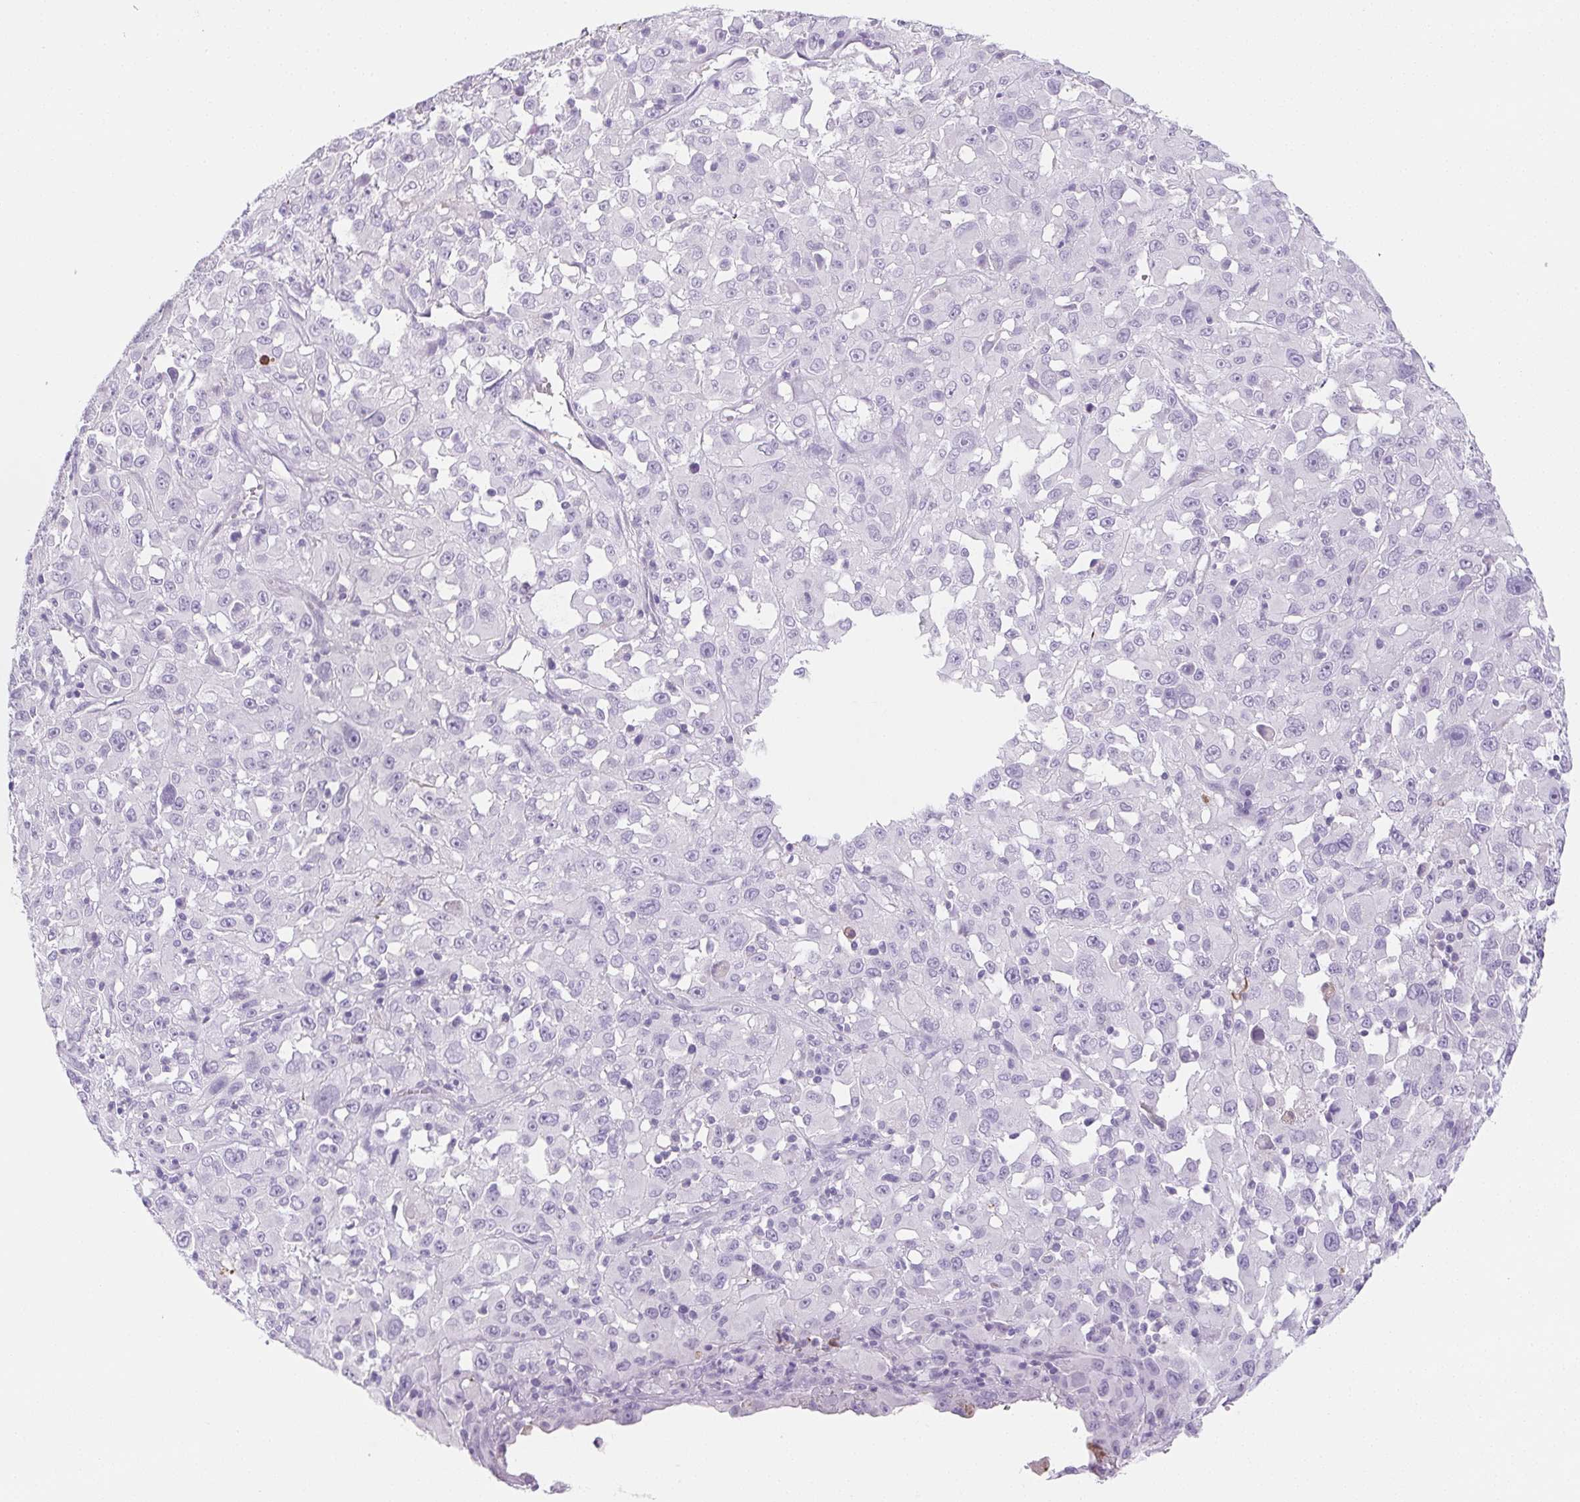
{"staining": {"intensity": "negative", "quantity": "none", "location": "none"}, "tissue": "melanoma", "cell_type": "Tumor cells", "image_type": "cancer", "snomed": [{"axis": "morphology", "description": "Malignant melanoma, Metastatic site"}, {"axis": "topography", "description": "Soft tissue"}], "caption": "This is an immunohistochemistry histopathology image of human malignant melanoma (metastatic site). There is no positivity in tumor cells.", "gene": "VTN", "patient": {"sex": "male", "age": 50}}